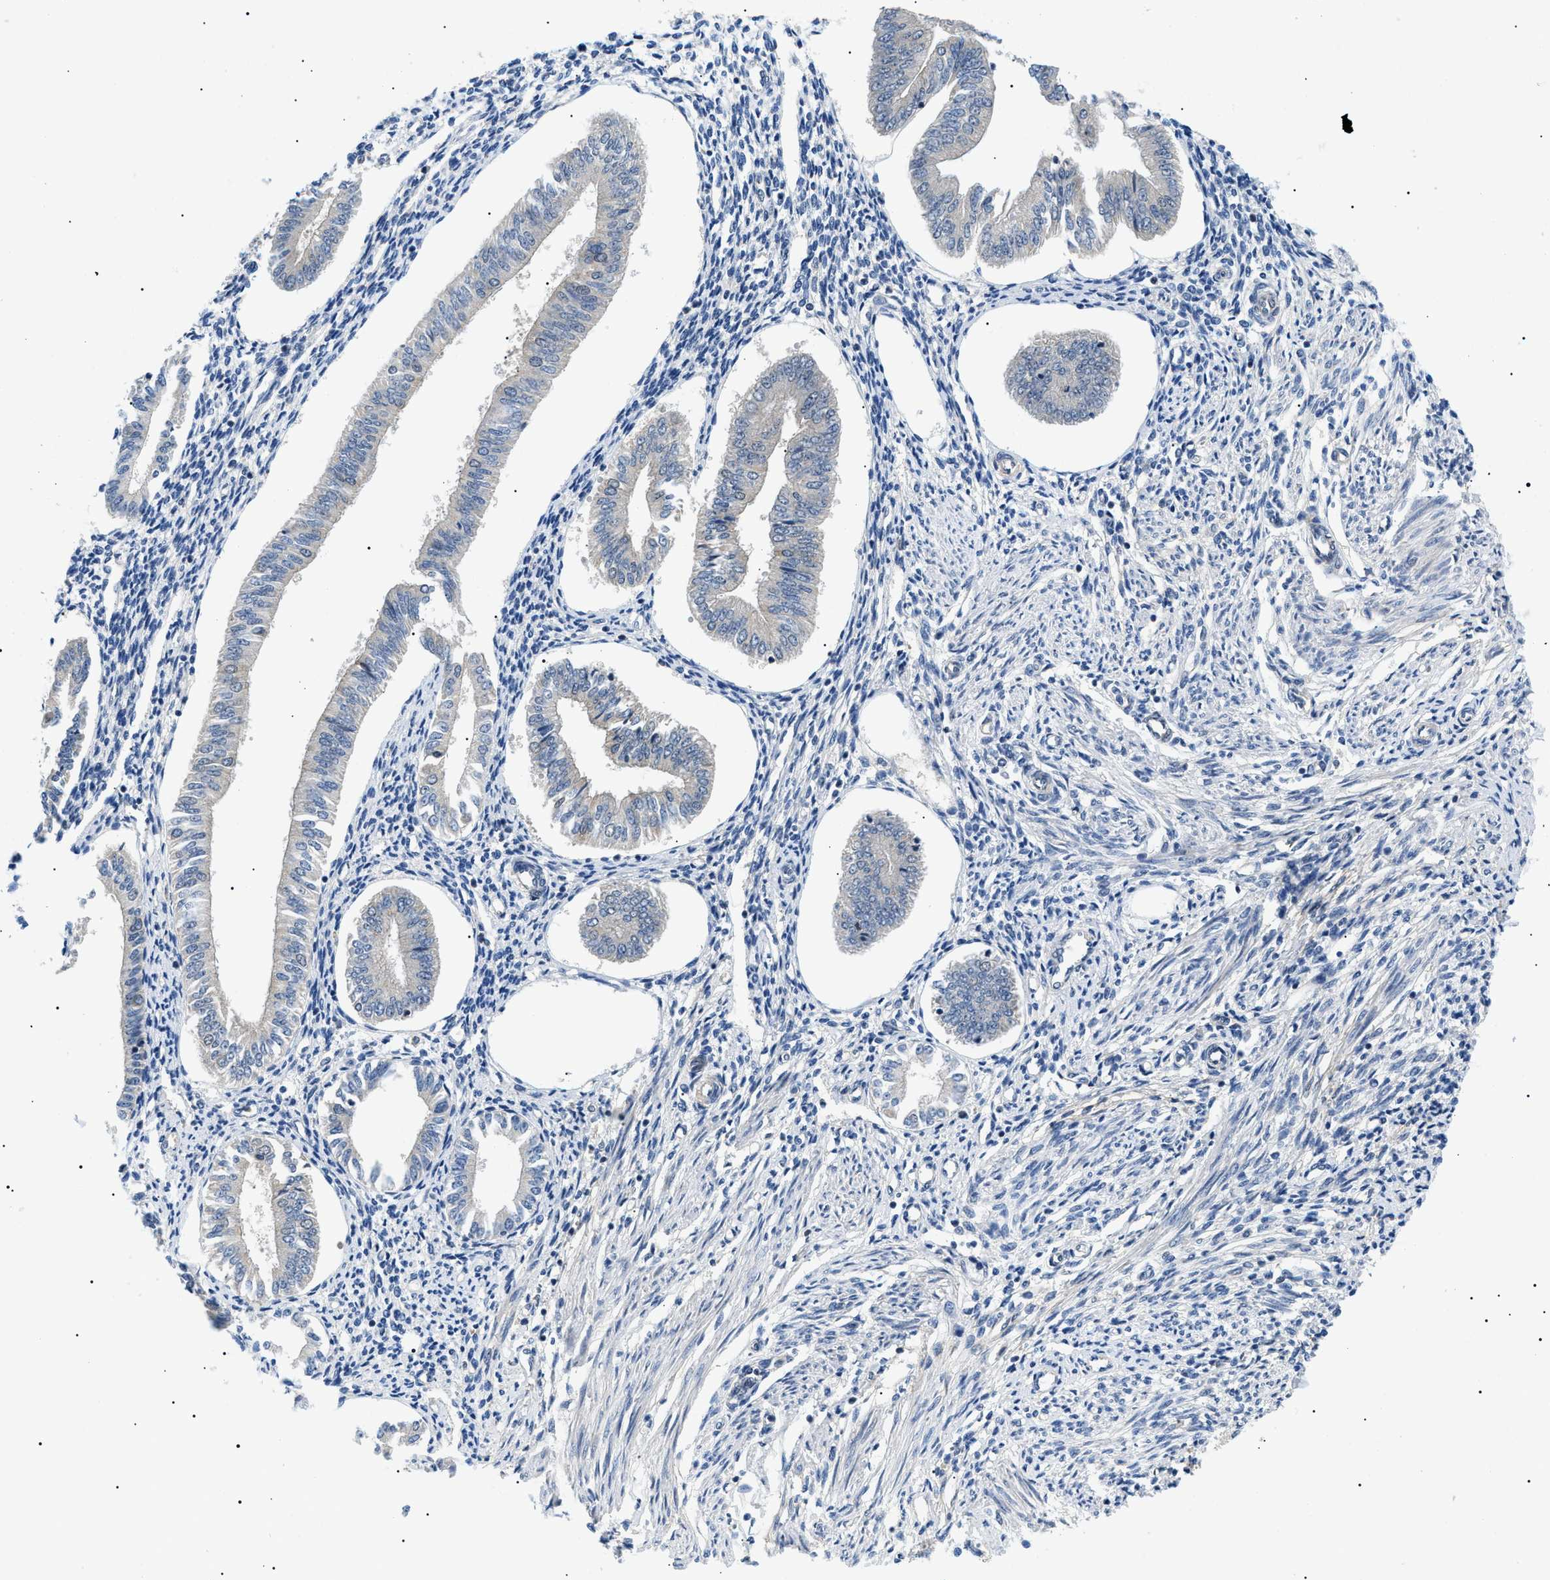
{"staining": {"intensity": "negative", "quantity": "none", "location": "none"}, "tissue": "endometrium", "cell_type": "Cells in endometrial stroma", "image_type": "normal", "snomed": [{"axis": "morphology", "description": "Normal tissue, NOS"}, {"axis": "topography", "description": "Endometrium"}], "caption": "Immunohistochemistry of unremarkable human endometrium displays no staining in cells in endometrial stroma.", "gene": "RBM15", "patient": {"sex": "female", "age": 50}}